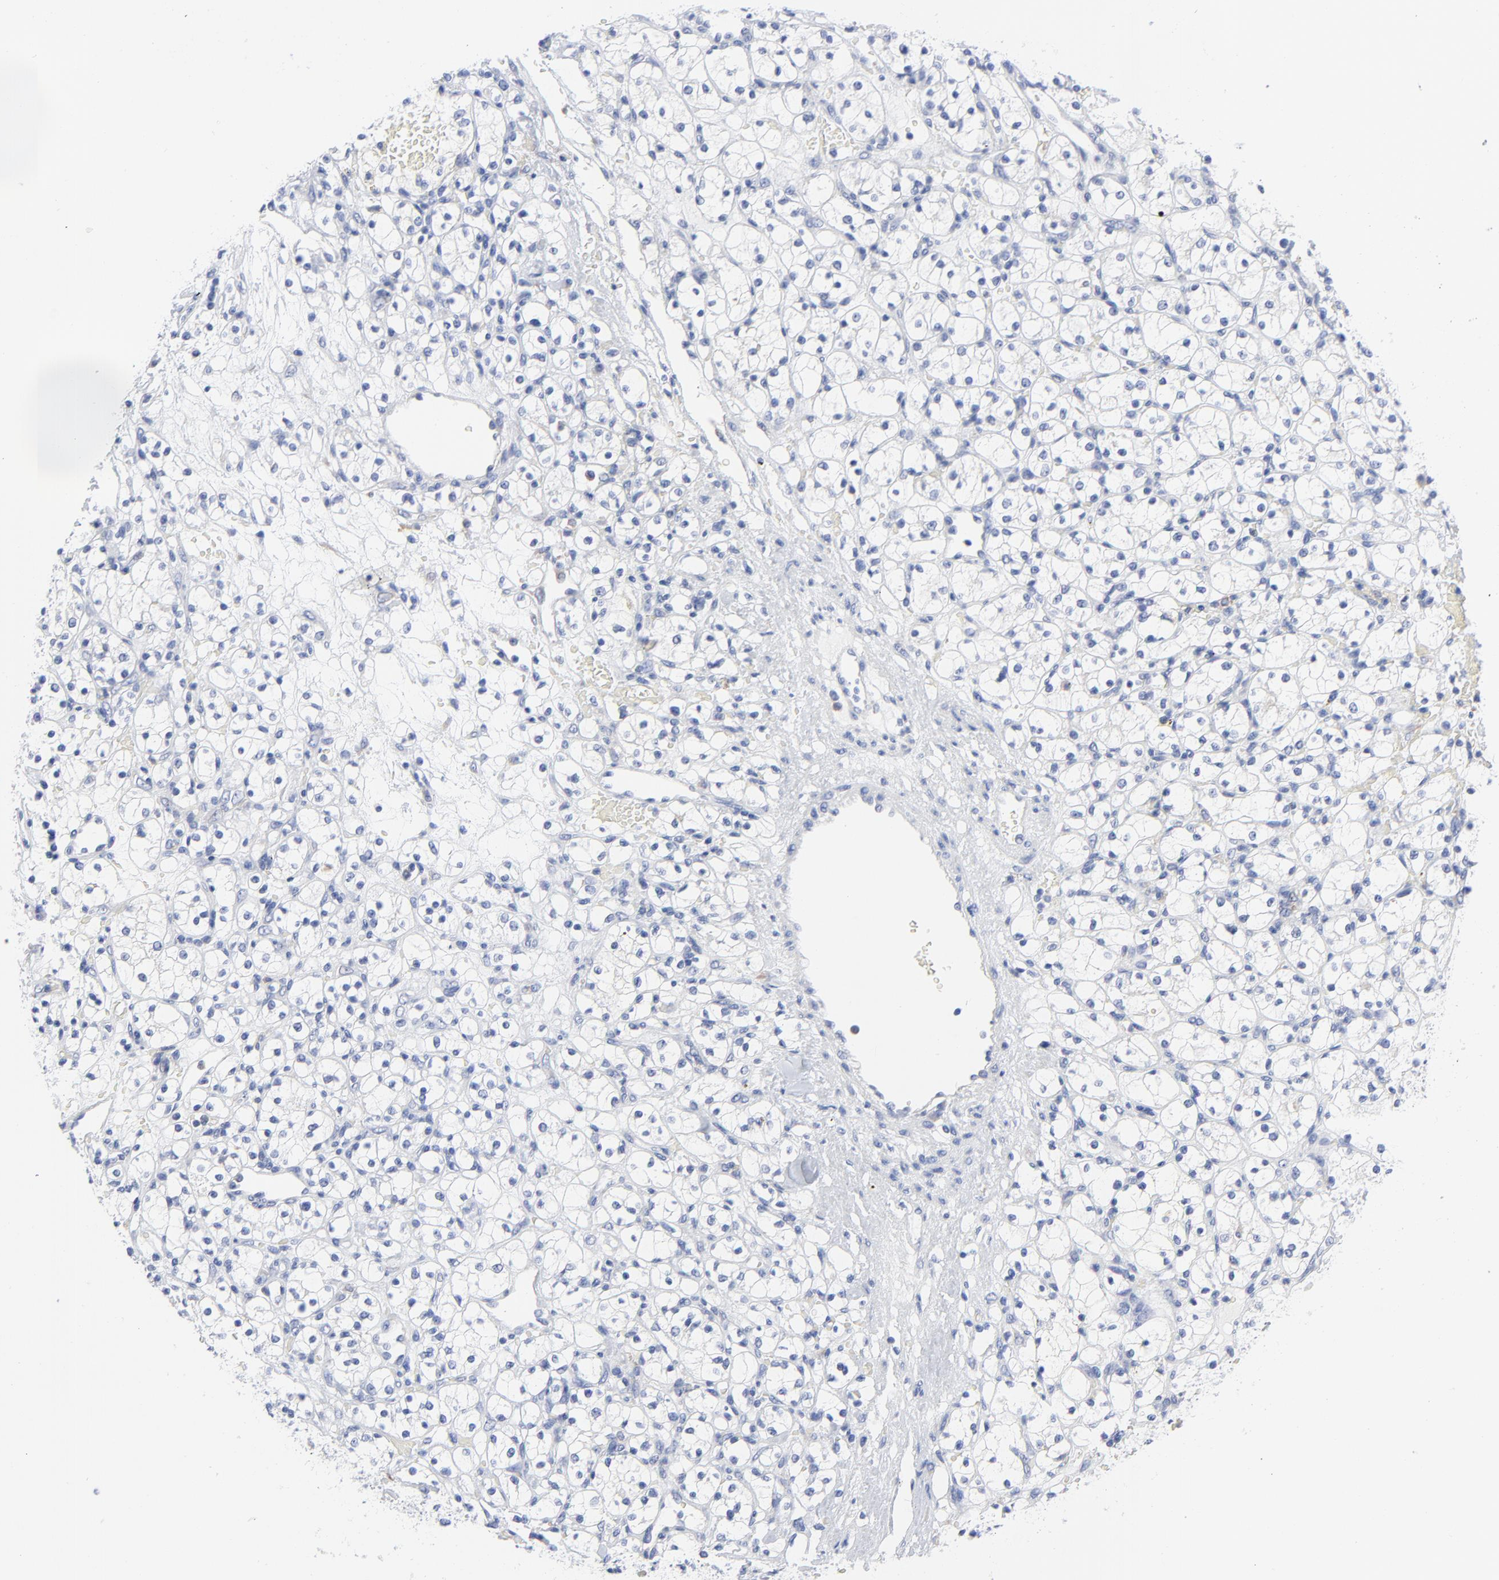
{"staining": {"intensity": "negative", "quantity": "none", "location": "none"}, "tissue": "renal cancer", "cell_type": "Tumor cells", "image_type": "cancer", "snomed": [{"axis": "morphology", "description": "Adenocarcinoma, NOS"}, {"axis": "topography", "description": "Kidney"}], "caption": "An immunohistochemistry photomicrograph of renal cancer (adenocarcinoma) is shown. There is no staining in tumor cells of renal cancer (adenocarcinoma). Nuclei are stained in blue.", "gene": "STAT2", "patient": {"sex": "female", "age": 60}}